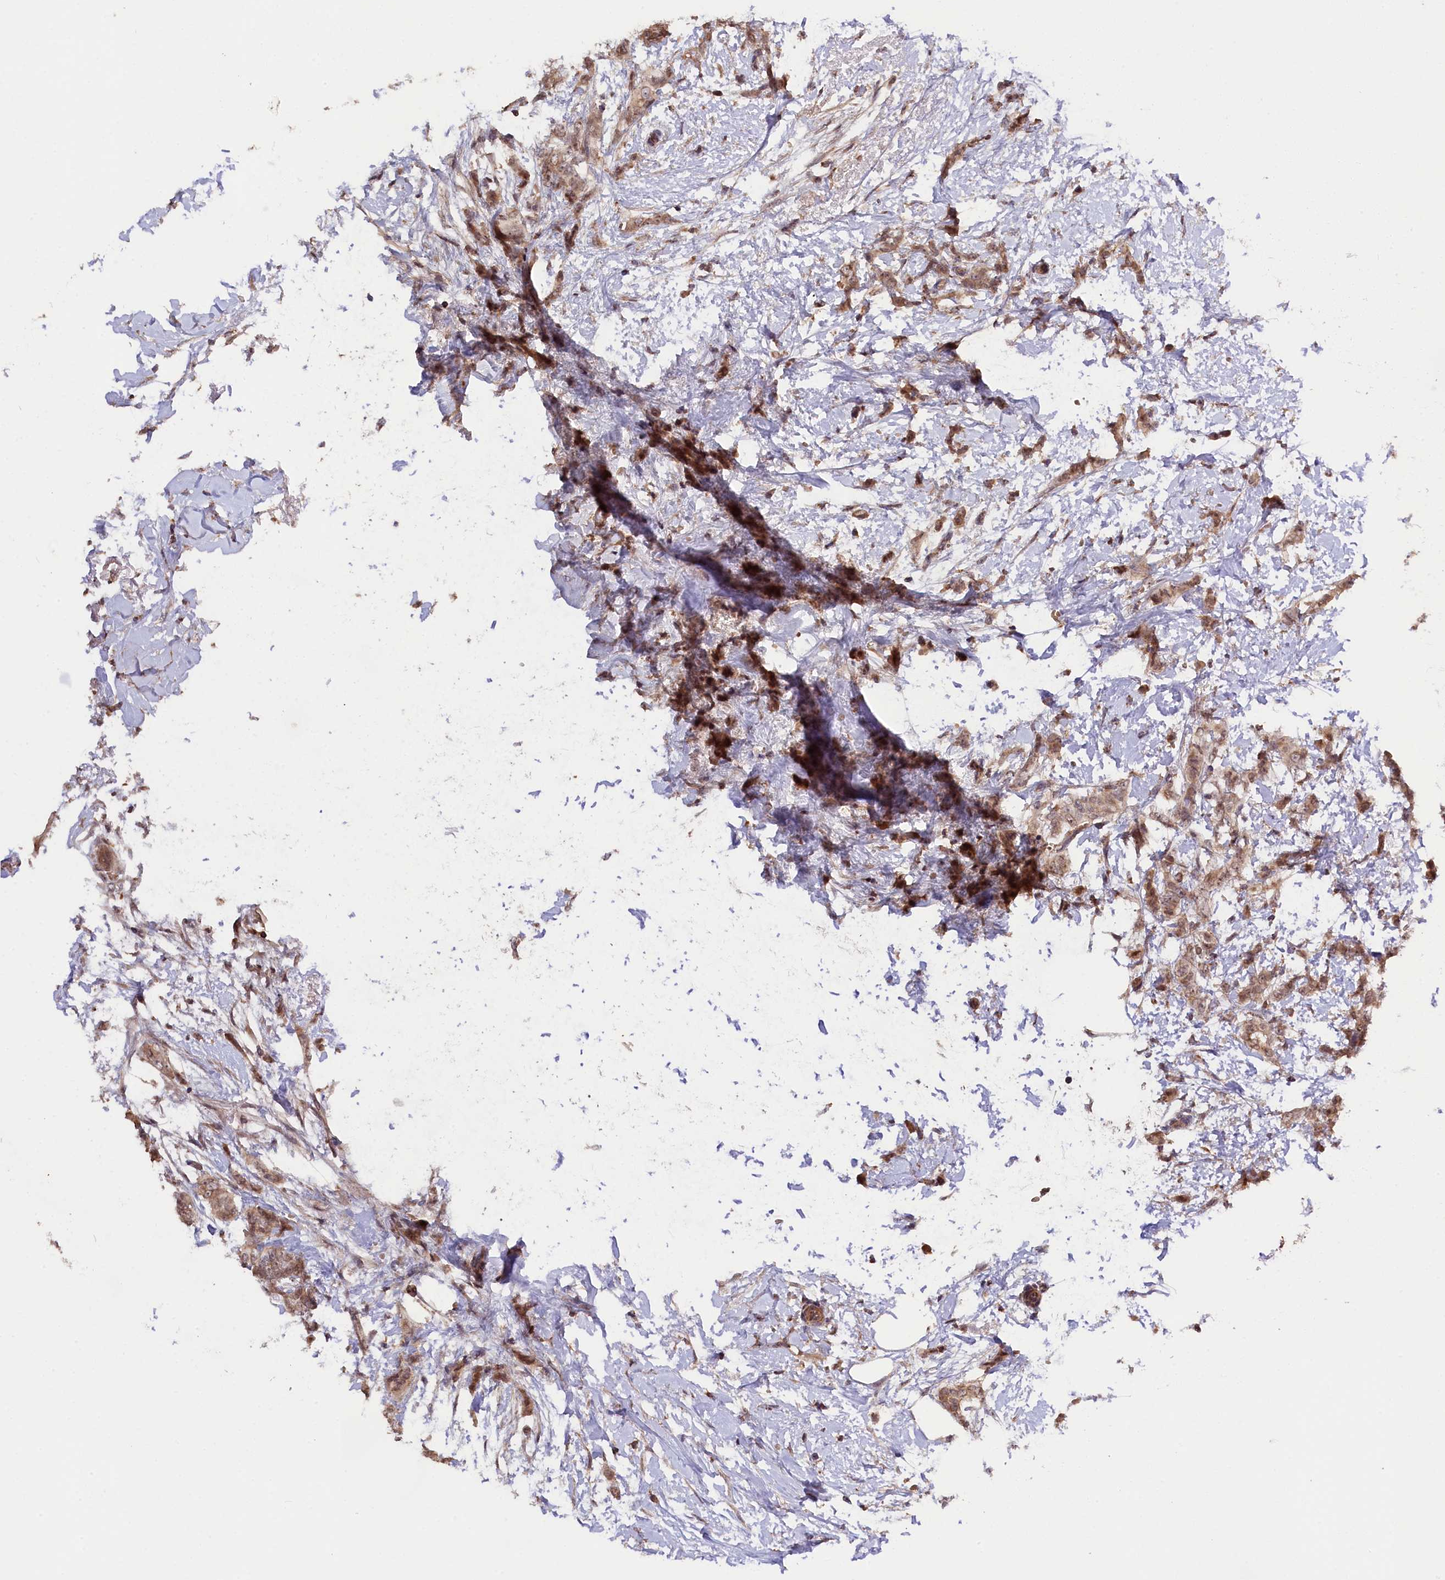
{"staining": {"intensity": "moderate", "quantity": ">75%", "location": "cytoplasmic/membranous,nuclear"}, "tissue": "breast cancer", "cell_type": "Tumor cells", "image_type": "cancer", "snomed": [{"axis": "morphology", "description": "Duct carcinoma"}, {"axis": "topography", "description": "Breast"}], "caption": "Immunohistochemical staining of human infiltrating ductal carcinoma (breast) displays medium levels of moderate cytoplasmic/membranous and nuclear positivity in approximately >75% of tumor cells.", "gene": "ZNF480", "patient": {"sex": "female", "age": 72}}